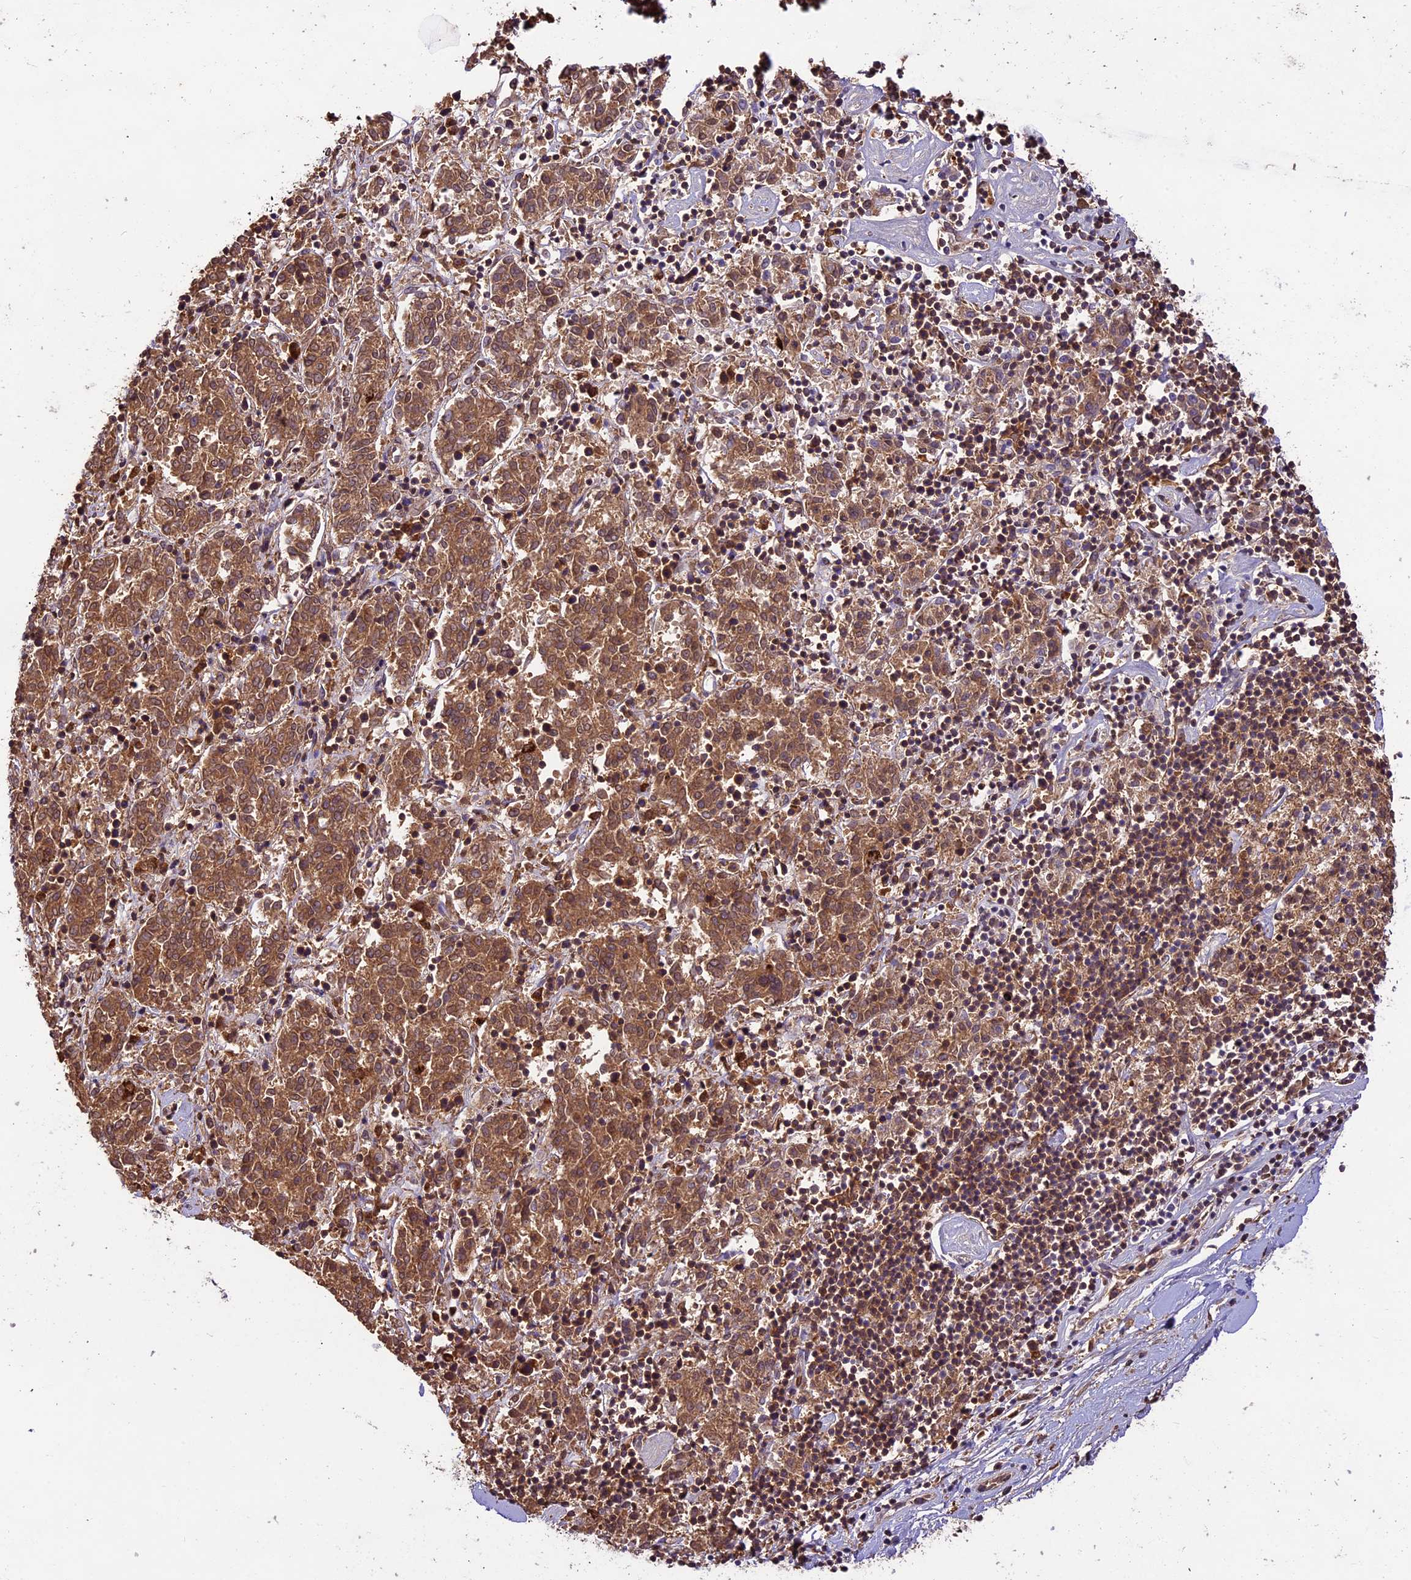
{"staining": {"intensity": "moderate", "quantity": ">75%", "location": "cytoplasmic/membranous"}, "tissue": "melanoma", "cell_type": "Tumor cells", "image_type": "cancer", "snomed": [{"axis": "morphology", "description": "Malignant melanoma, NOS"}, {"axis": "topography", "description": "Skin"}], "caption": "Protein expression analysis of melanoma shows moderate cytoplasmic/membranous positivity in about >75% of tumor cells.", "gene": "ATP10A", "patient": {"sex": "female", "age": 72}}